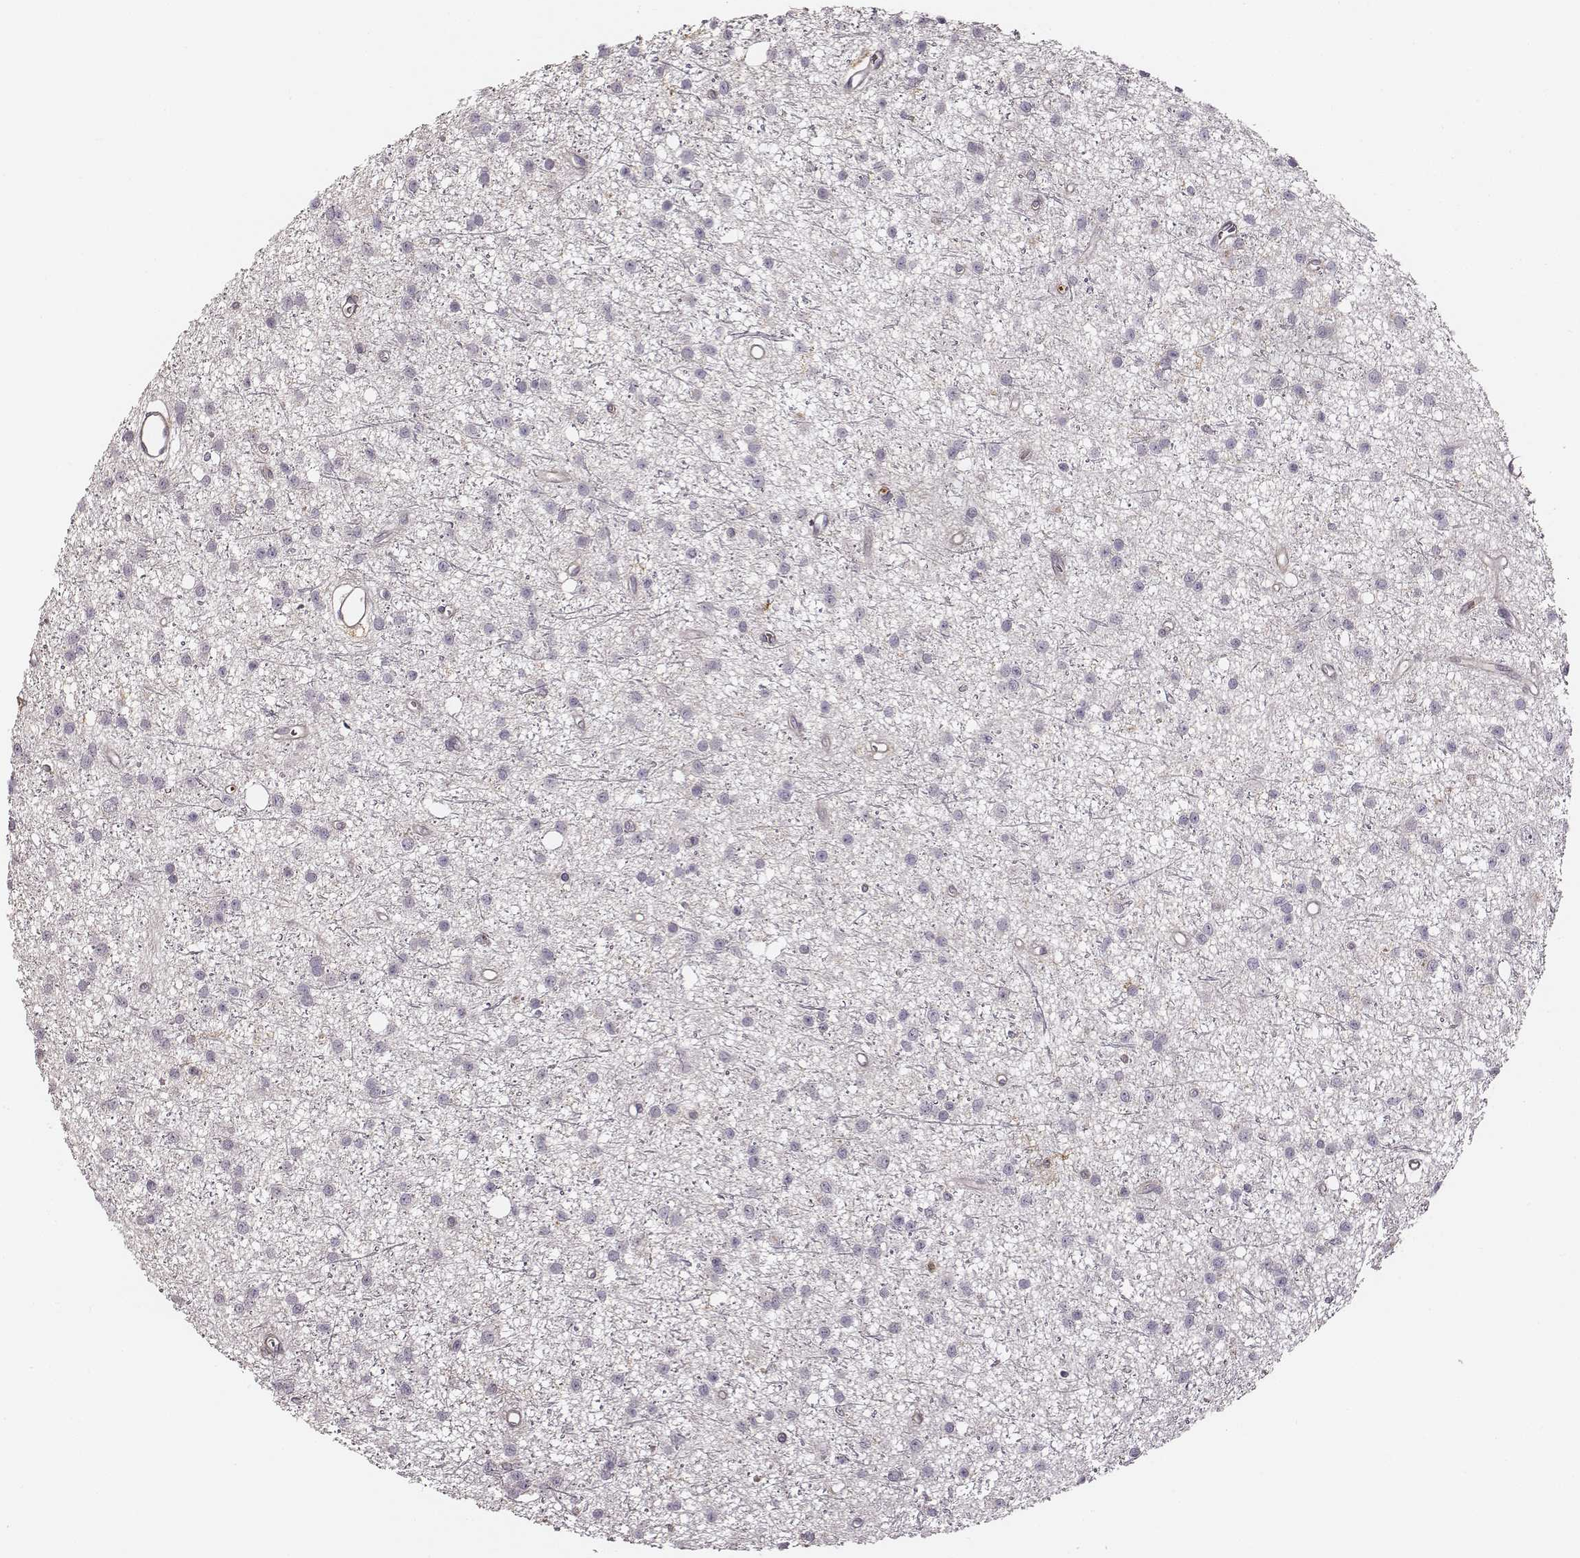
{"staining": {"intensity": "negative", "quantity": "none", "location": "none"}, "tissue": "glioma", "cell_type": "Tumor cells", "image_type": "cancer", "snomed": [{"axis": "morphology", "description": "Glioma, malignant, Low grade"}, {"axis": "topography", "description": "Brain"}], "caption": "Immunohistochemistry (IHC) of human glioma demonstrates no staining in tumor cells. (DAB IHC visualized using brightfield microscopy, high magnification).", "gene": "ZYX", "patient": {"sex": "male", "age": 27}}